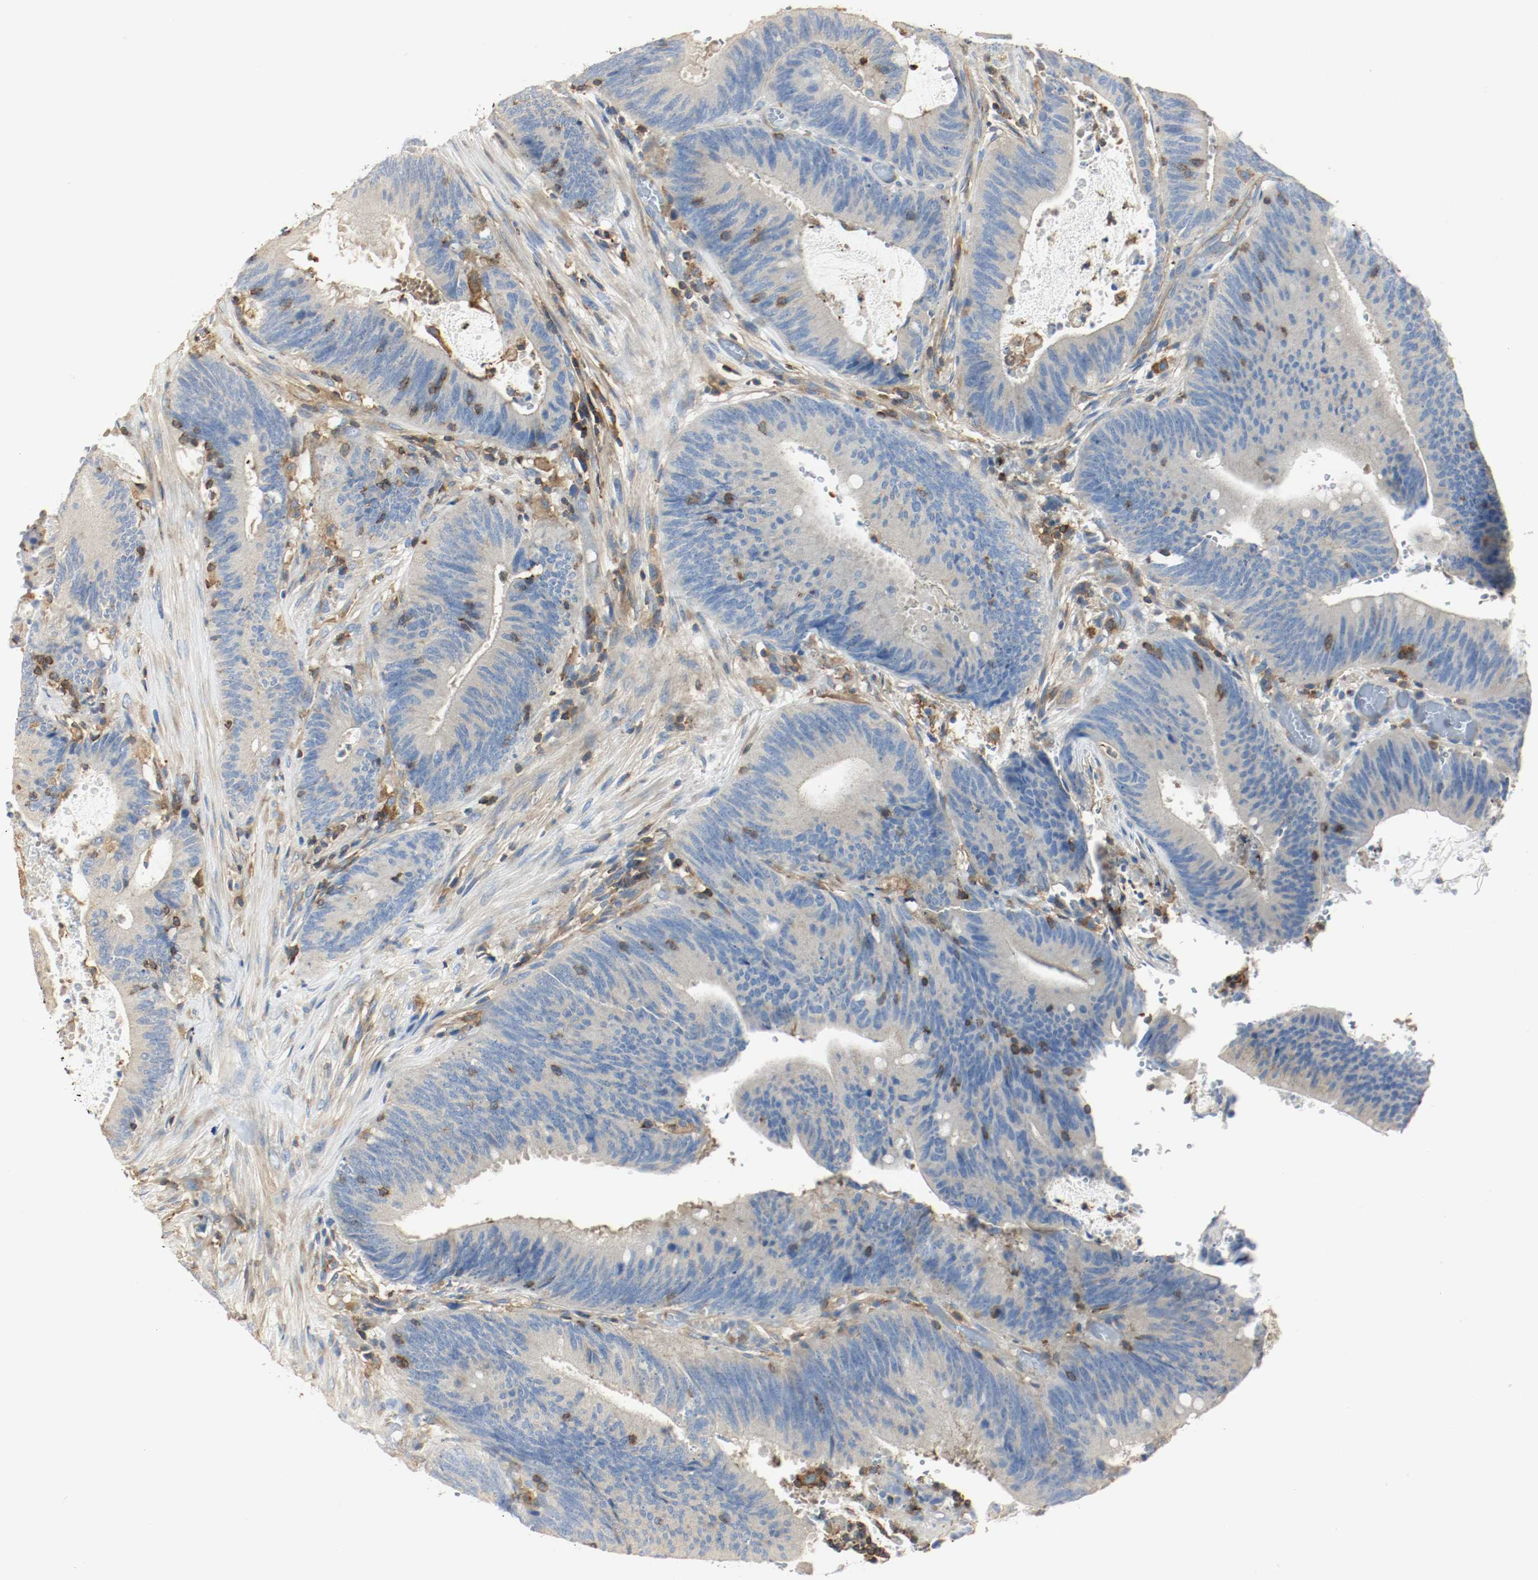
{"staining": {"intensity": "weak", "quantity": "25%-75%", "location": "cytoplasmic/membranous"}, "tissue": "colorectal cancer", "cell_type": "Tumor cells", "image_type": "cancer", "snomed": [{"axis": "morphology", "description": "Adenocarcinoma, NOS"}, {"axis": "topography", "description": "Rectum"}], "caption": "Tumor cells exhibit low levels of weak cytoplasmic/membranous expression in about 25%-75% of cells in human colorectal cancer (adenocarcinoma). The staining was performed using DAB (3,3'-diaminobenzidine), with brown indicating positive protein expression. Nuclei are stained blue with hematoxylin.", "gene": "ARPC1B", "patient": {"sex": "female", "age": 66}}